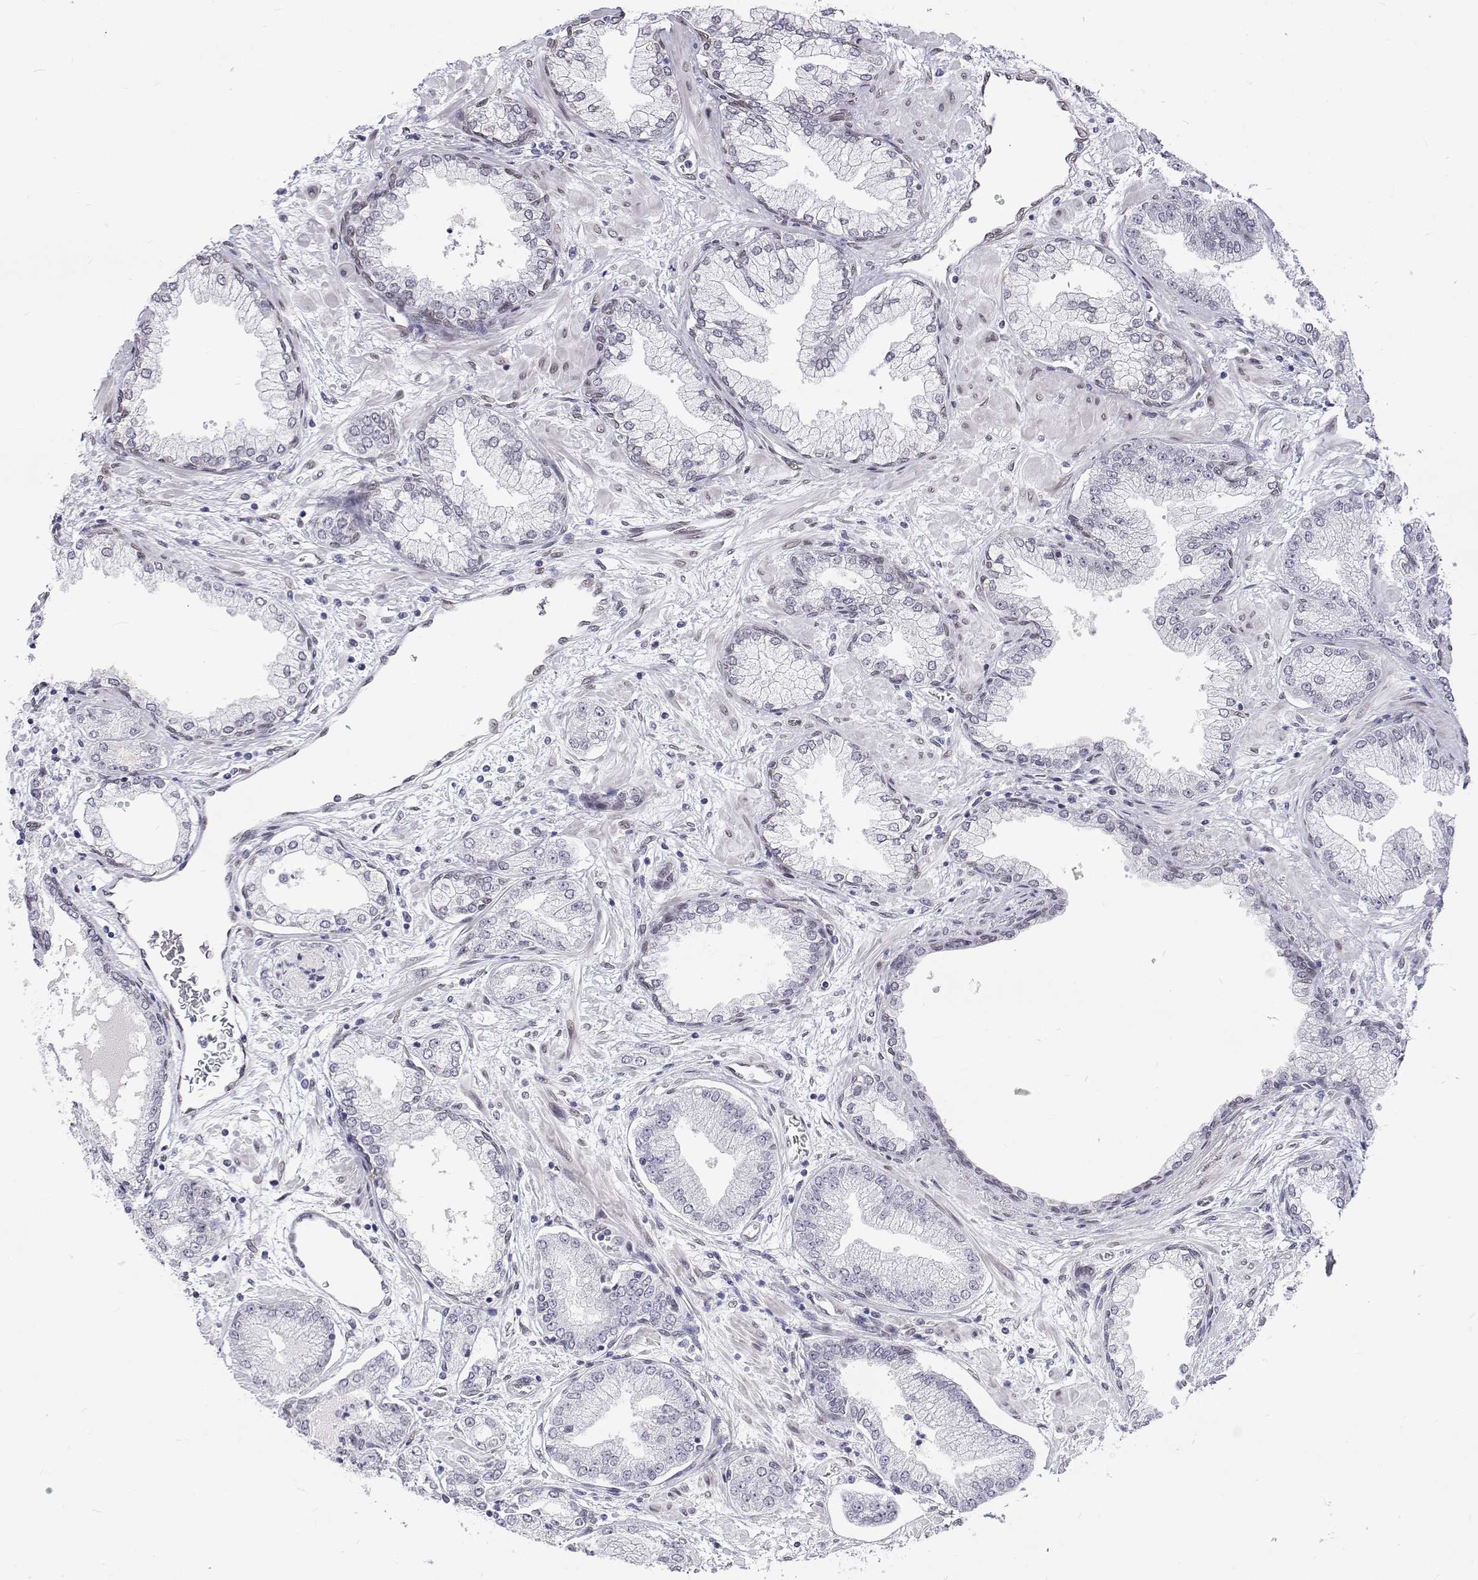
{"staining": {"intensity": "negative", "quantity": "none", "location": "none"}, "tissue": "prostate cancer", "cell_type": "Tumor cells", "image_type": "cancer", "snomed": [{"axis": "morphology", "description": "Adenocarcinoma, Low grade"}, {"axis": "topography", "description": "Prostate"}], "caption": "Photomicrograph shows no protein positivity in tumor cells of adenocarcinoma (low-grade) (prostate) tissue. (Brightfield microscopy of DAB IHC at high magnification).", "gene": "ZNF532", "patient": {"sex": "male", "age": 55}}